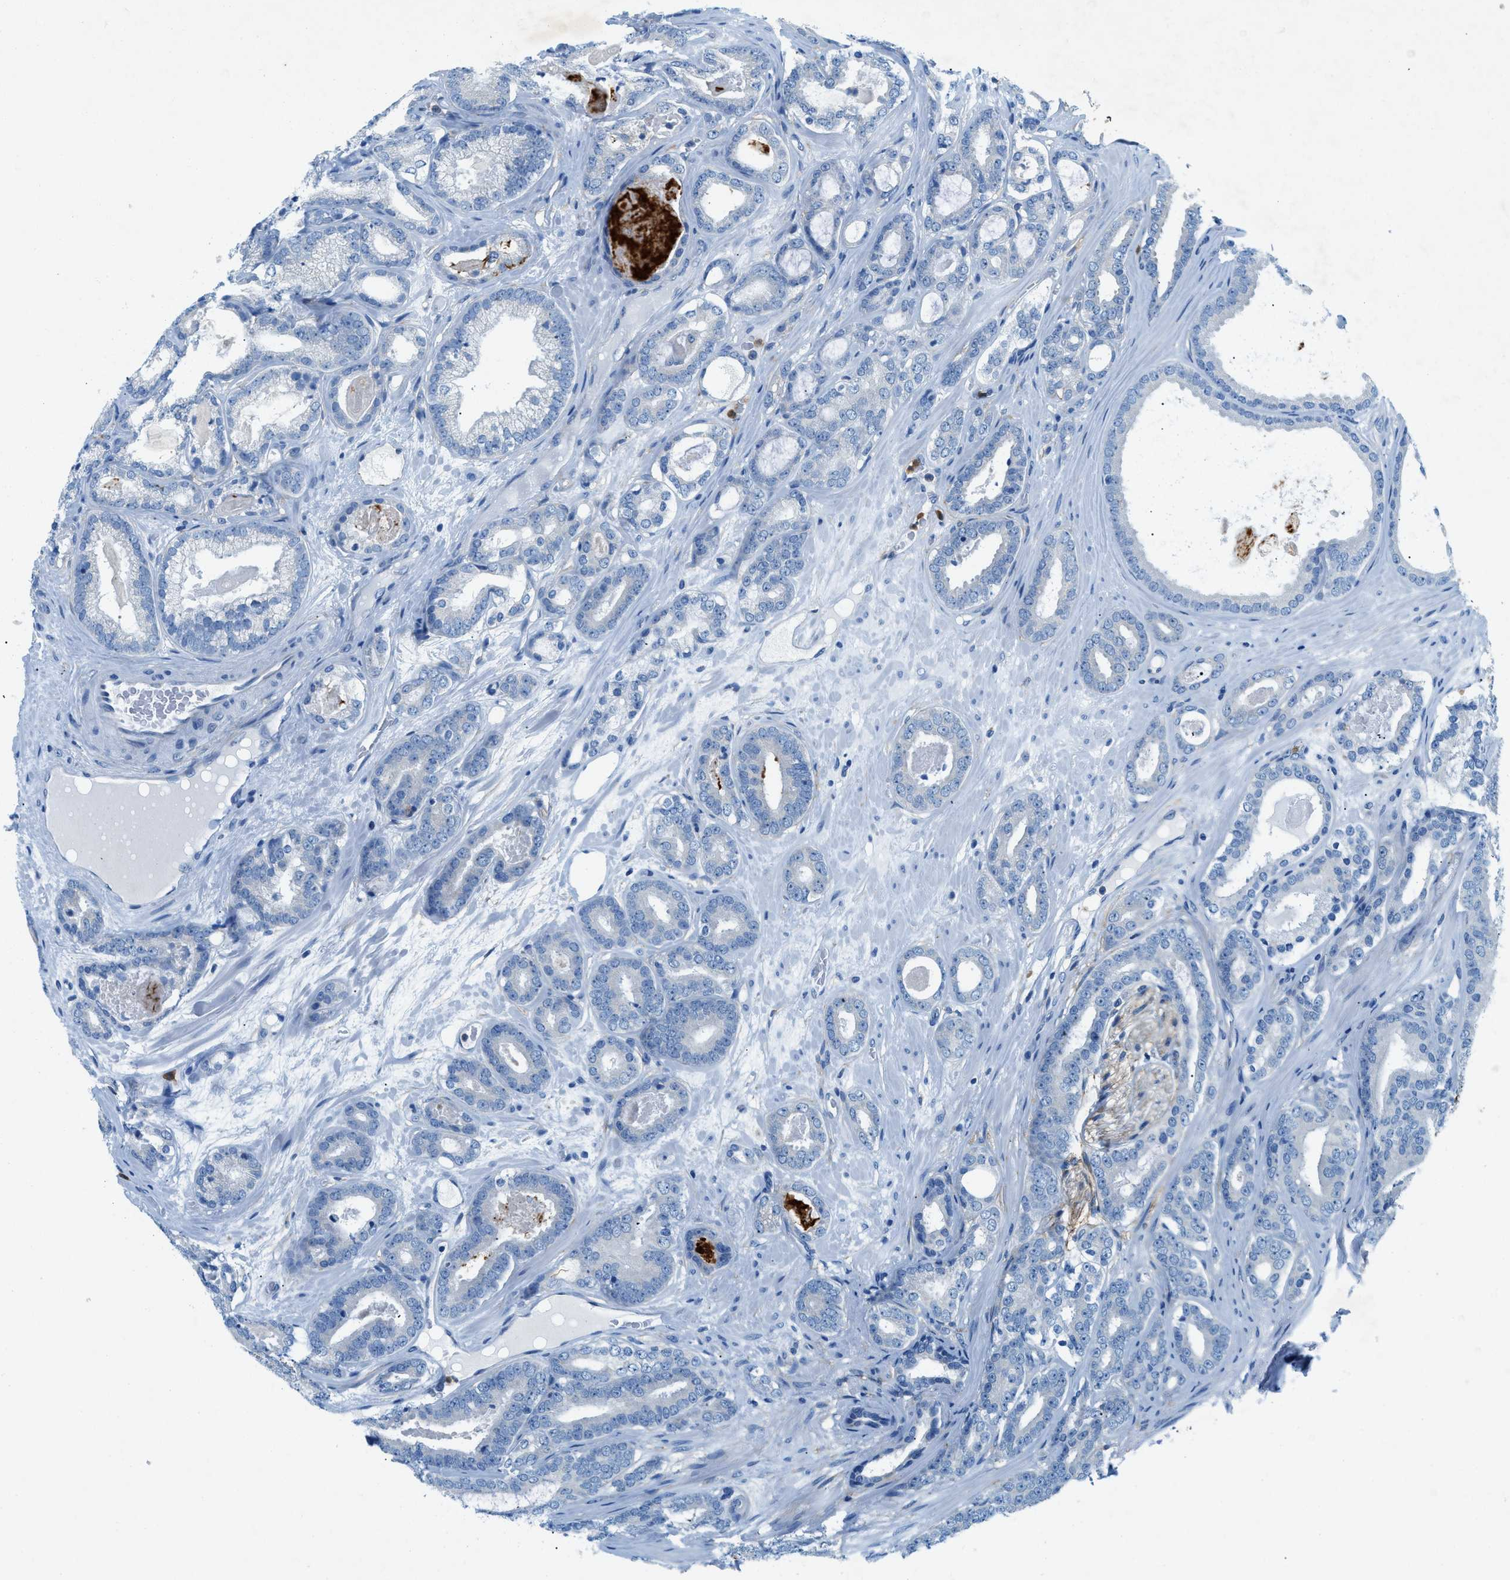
{"staining": {"intensity": "negative", "quantity": "none", "location": "none"}, "tissue": "prostate cancer", "cell_type": "Tumor cells", "image_type": "cancer", "snomed": [{"axis": "morphology", "description": "Adenocarcinoma, High grade"}, {"axis": "topography", "description": "Prostate"}], "caption": "IHC of human prostate adenocarcinoma (high-grade) reveals no expression in tumor cells.", "gene": "ZDHHC13", "patient": {"sex": "male", "age": 60}}